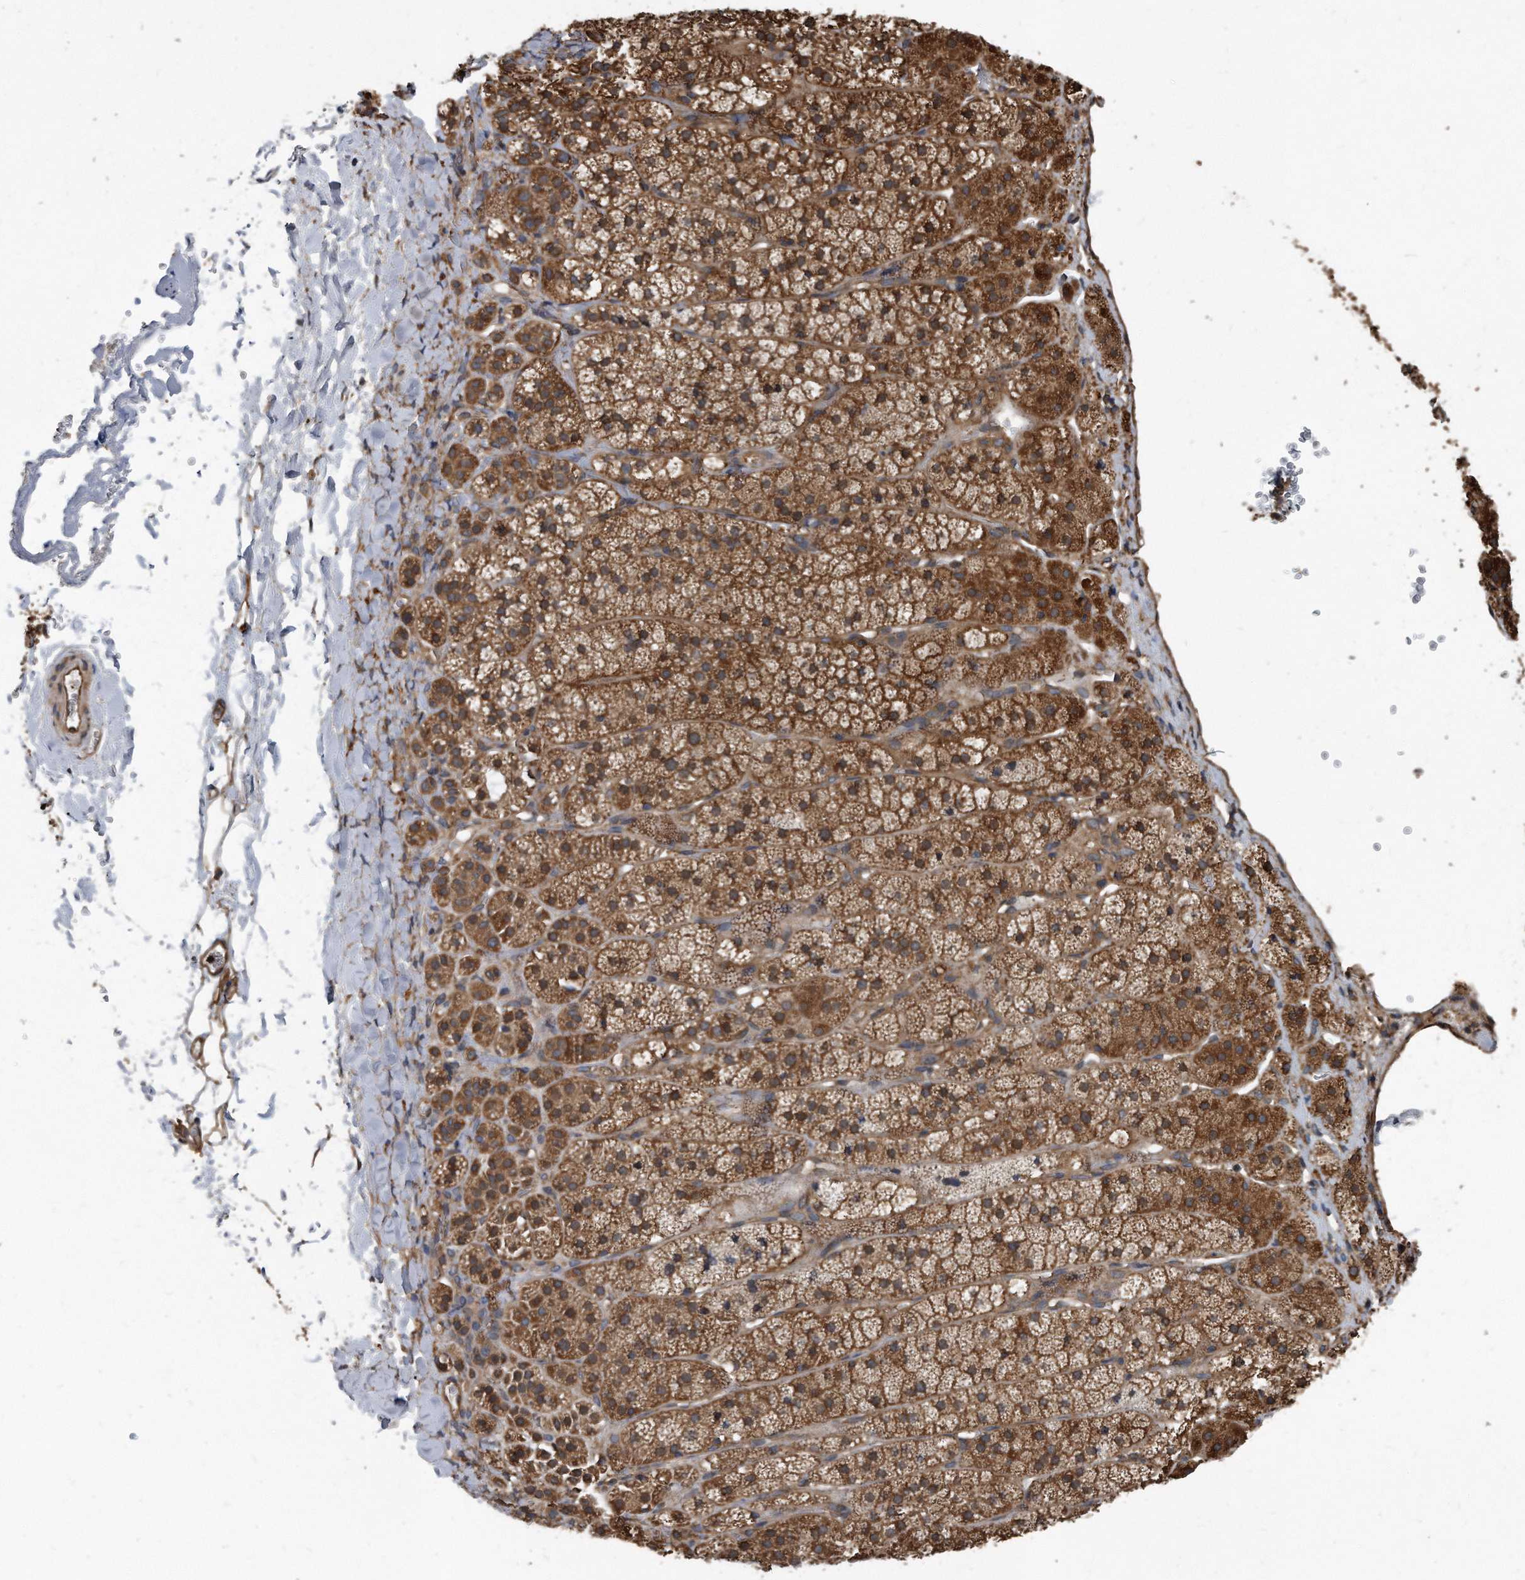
{"staining": {"intensity": "moderate", "quantity": ">75%", "location": "cytoplasmic/membranous"}, "tissue": "adrenal gland", "cell_type": "Glandular cells", "image_type": "normal", "snomed": [{"axis": "morphology", "description": "Normal tissue, NOS"}, {"axis": "topography", "description": "Adrenal gland"}], "caption": "Adrenal gland stained with a brown dye reveals moderate cytoplasmic/membranous positive positivity in approximately >75% of glandular cells.", "gene": "FAM136A", "patient": {"sex": "female", "age": 44}}